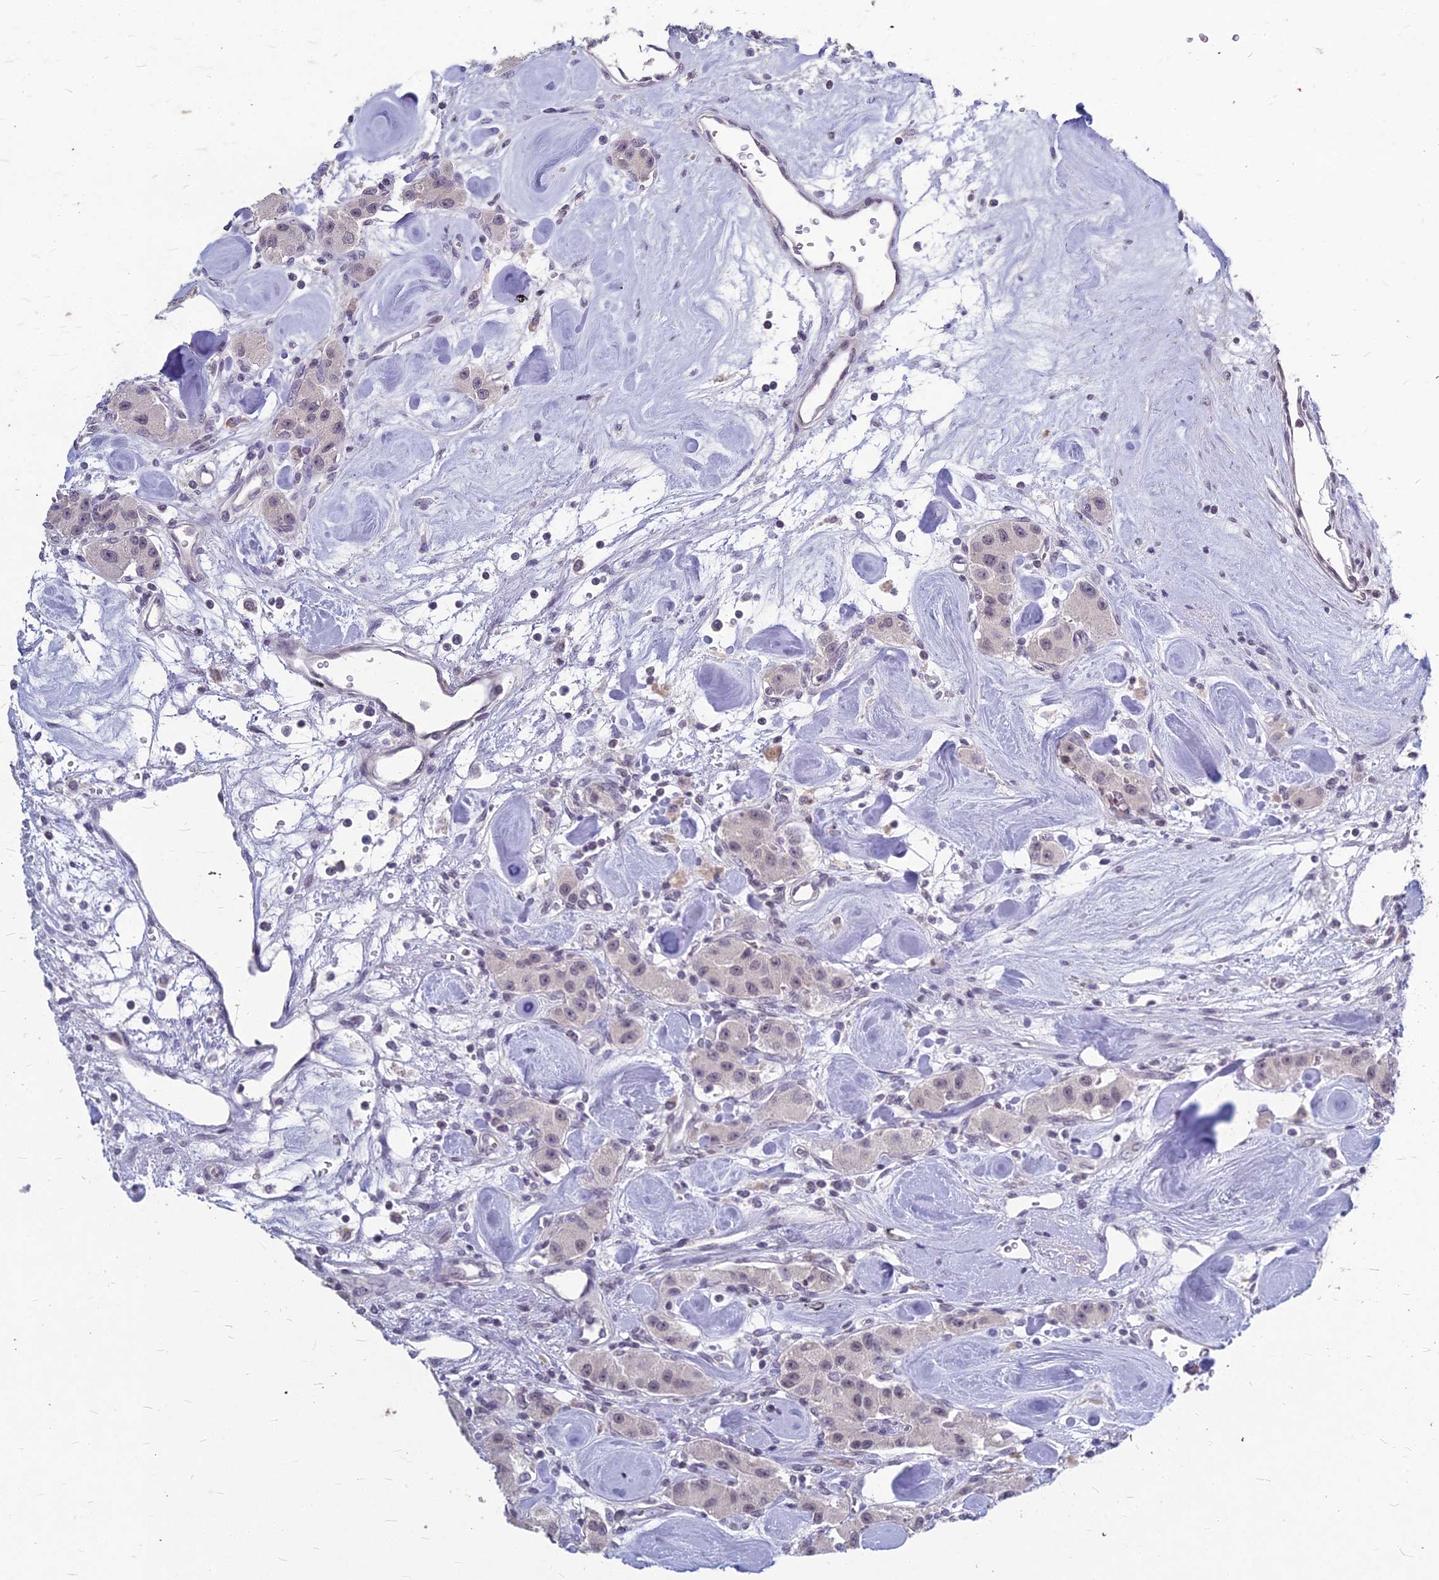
{"staining": {"intensity": "negative", "quantity": "none", "location": "none"}, "tissue": "carcinoid", "cell_type": "Tumor cells", "image_type": "cancer", "snomed": [{"axis": "morphology", "description": "Carcinoid, malignant, NOS"}, {"axis": "topography", "description": "Pancreas"}], "caption": "Carcinoid was stained to show a protein in brown. There is no significant positivity in tumor cells. (DAB immunohistochemistry (IHC) visualized using brightfield microscopy, high magnification).", "gene": "KAT7", "patient": {"sex": "male", "age": 41}}